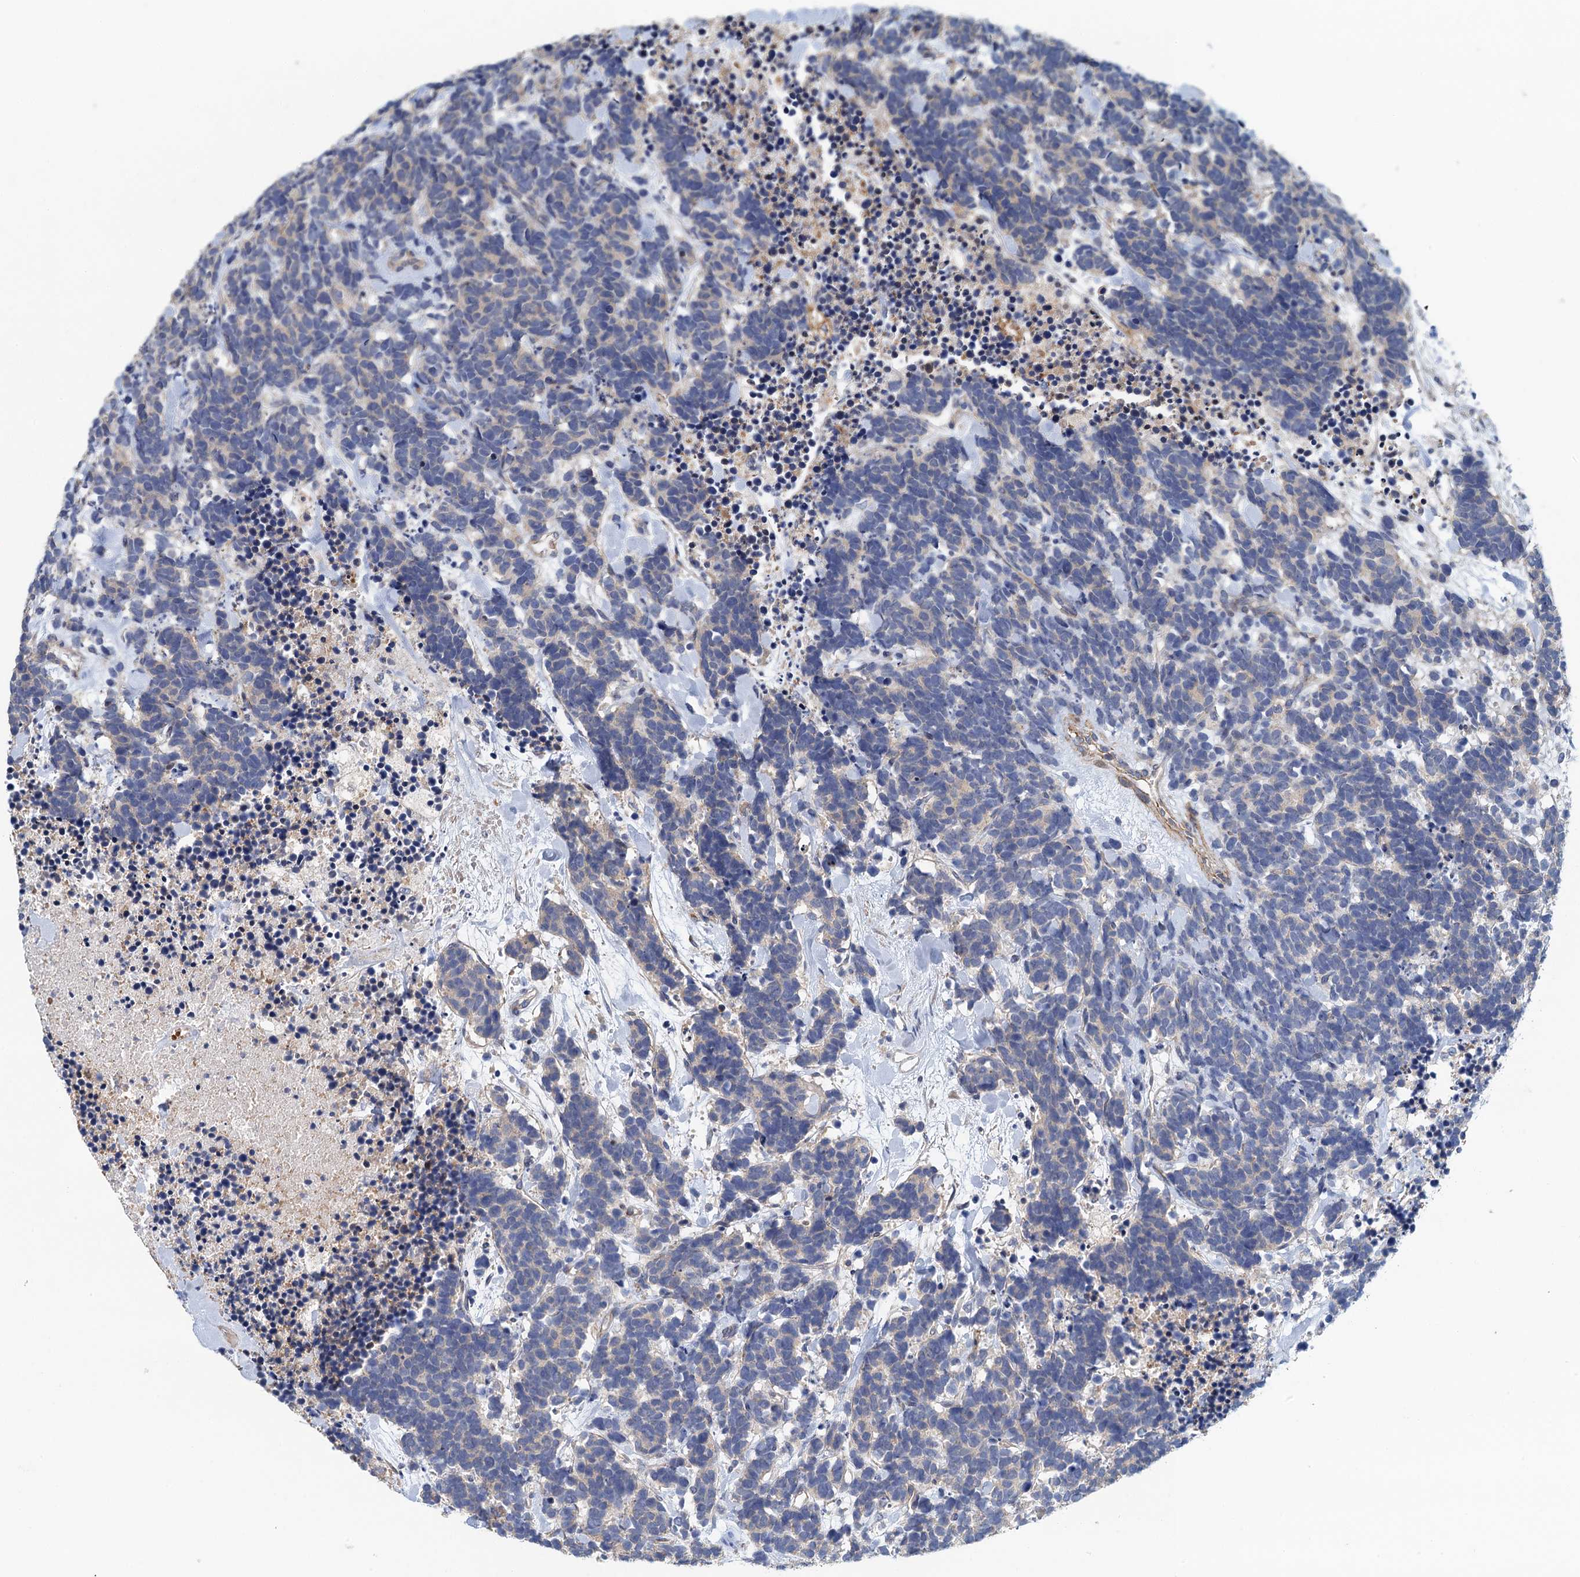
{"staining": {"intensity": "negative", "quantity": "none", "location": "none"}, "tissue": "carcinoid", "cell_type": "Tumor cells", "image_type": "cancer", "snomed": [{"axis": "morphology", "description": "Carcinoma, NOS"}, {"axis": "morphology", "description": "Carcinoid, malignant, NOS"}, {"axis": "topography", "description": "Prostate"}], "caption": "IHC photomicrograph of neoplastic tissue: human carcinoid stained with DAB exhibits no significant protein positivity in tumor cells.", "gene": "RSAD2", "patient": {"sex": "male", "age": 57}}